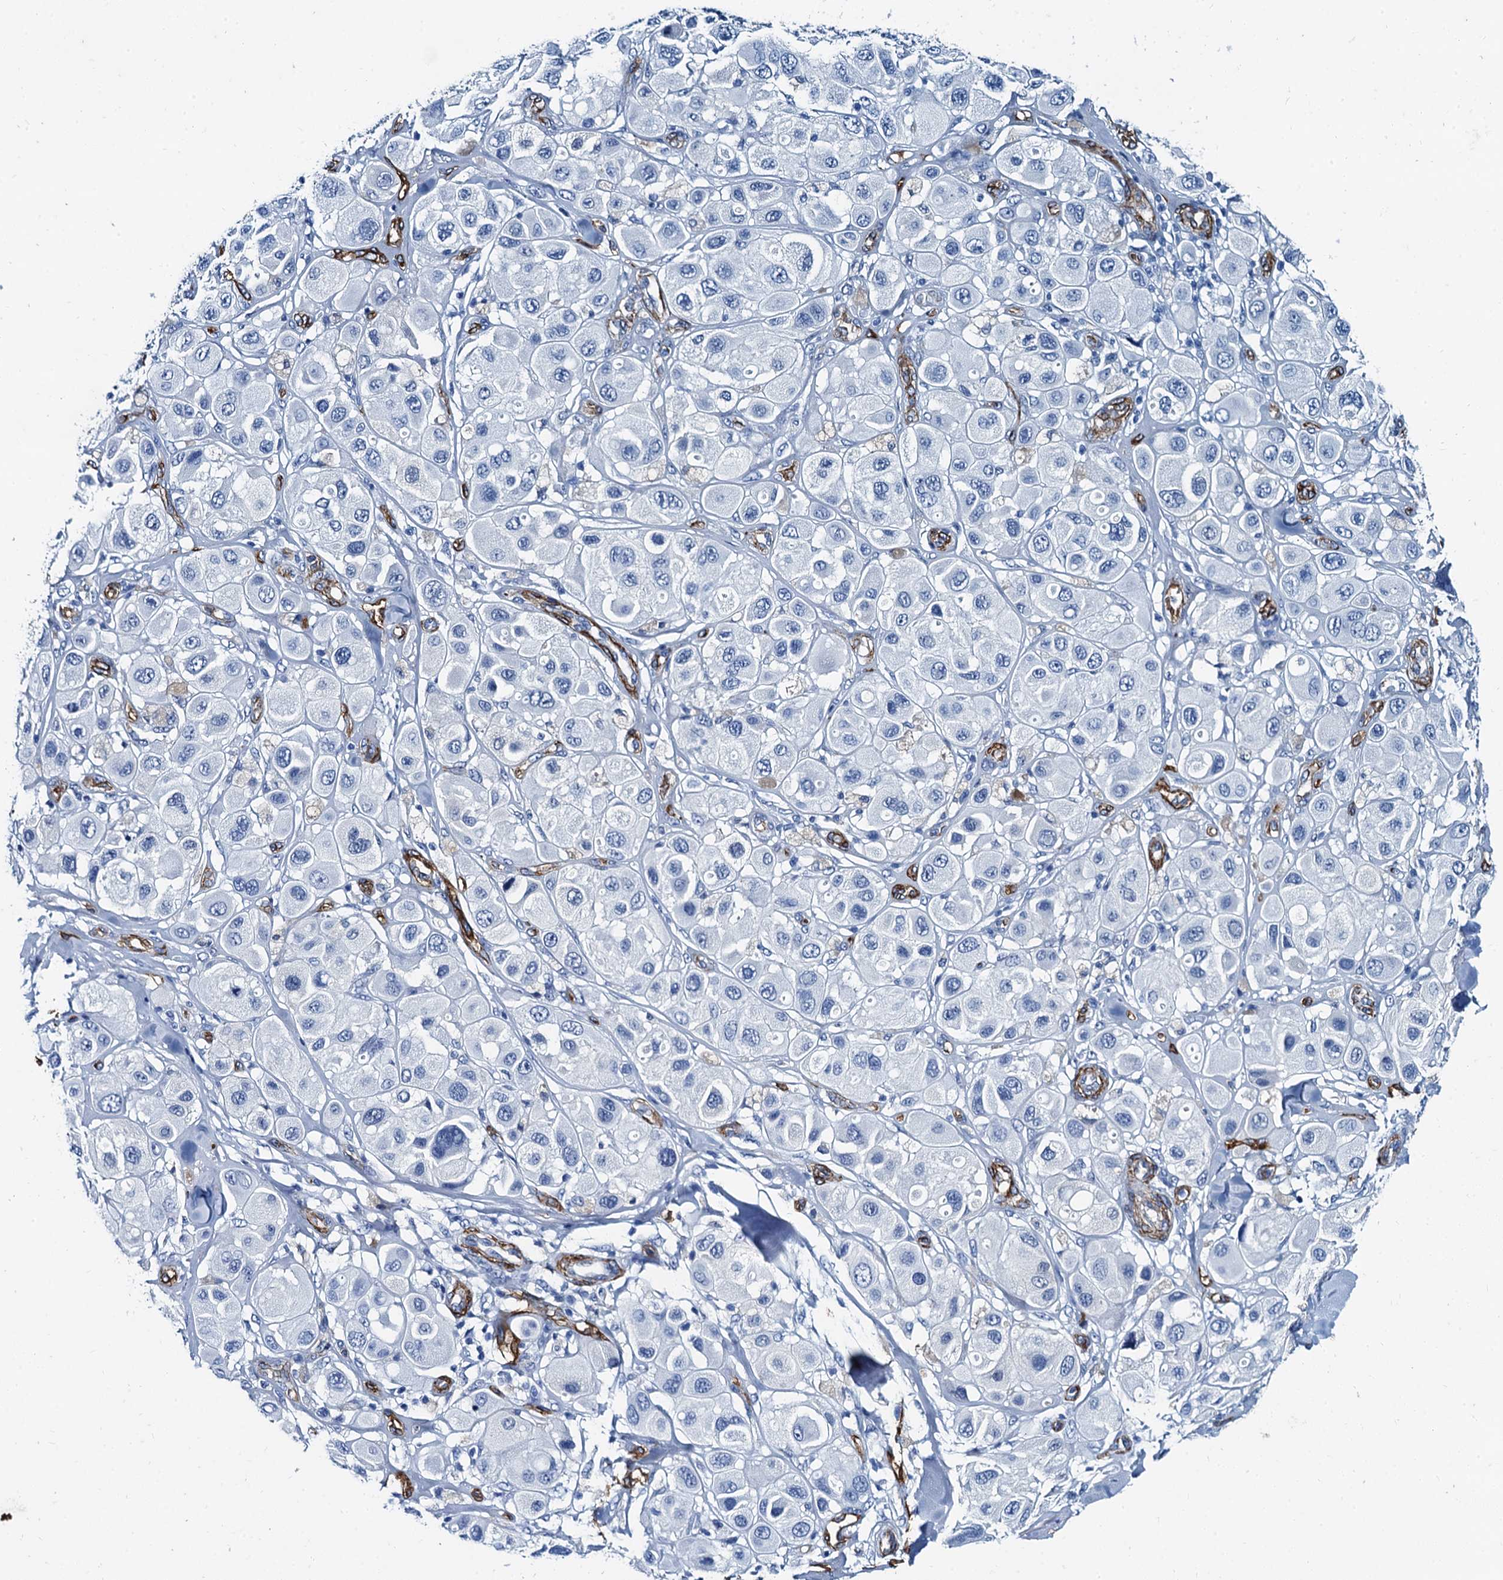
{"staining": {"intensity": "negative", "quantity": "none", "location": "none"}, "tissue": "melanoma", "cell_type": "Tumor cells", "image_type": "cancer", "snomed": [{"axis": "morphology", "description": "Malignant melanoma, Metastatic site"}, {"axis": "topography", "description": "Skin"}], "caption": "Human malignant melanoma (metastatic site) stained for a protein using immunohistochemistry demonstrates no positivity in tumor cells.", "gene": "CAVIN2", "patient": {"sex": "male", "age": 41}}